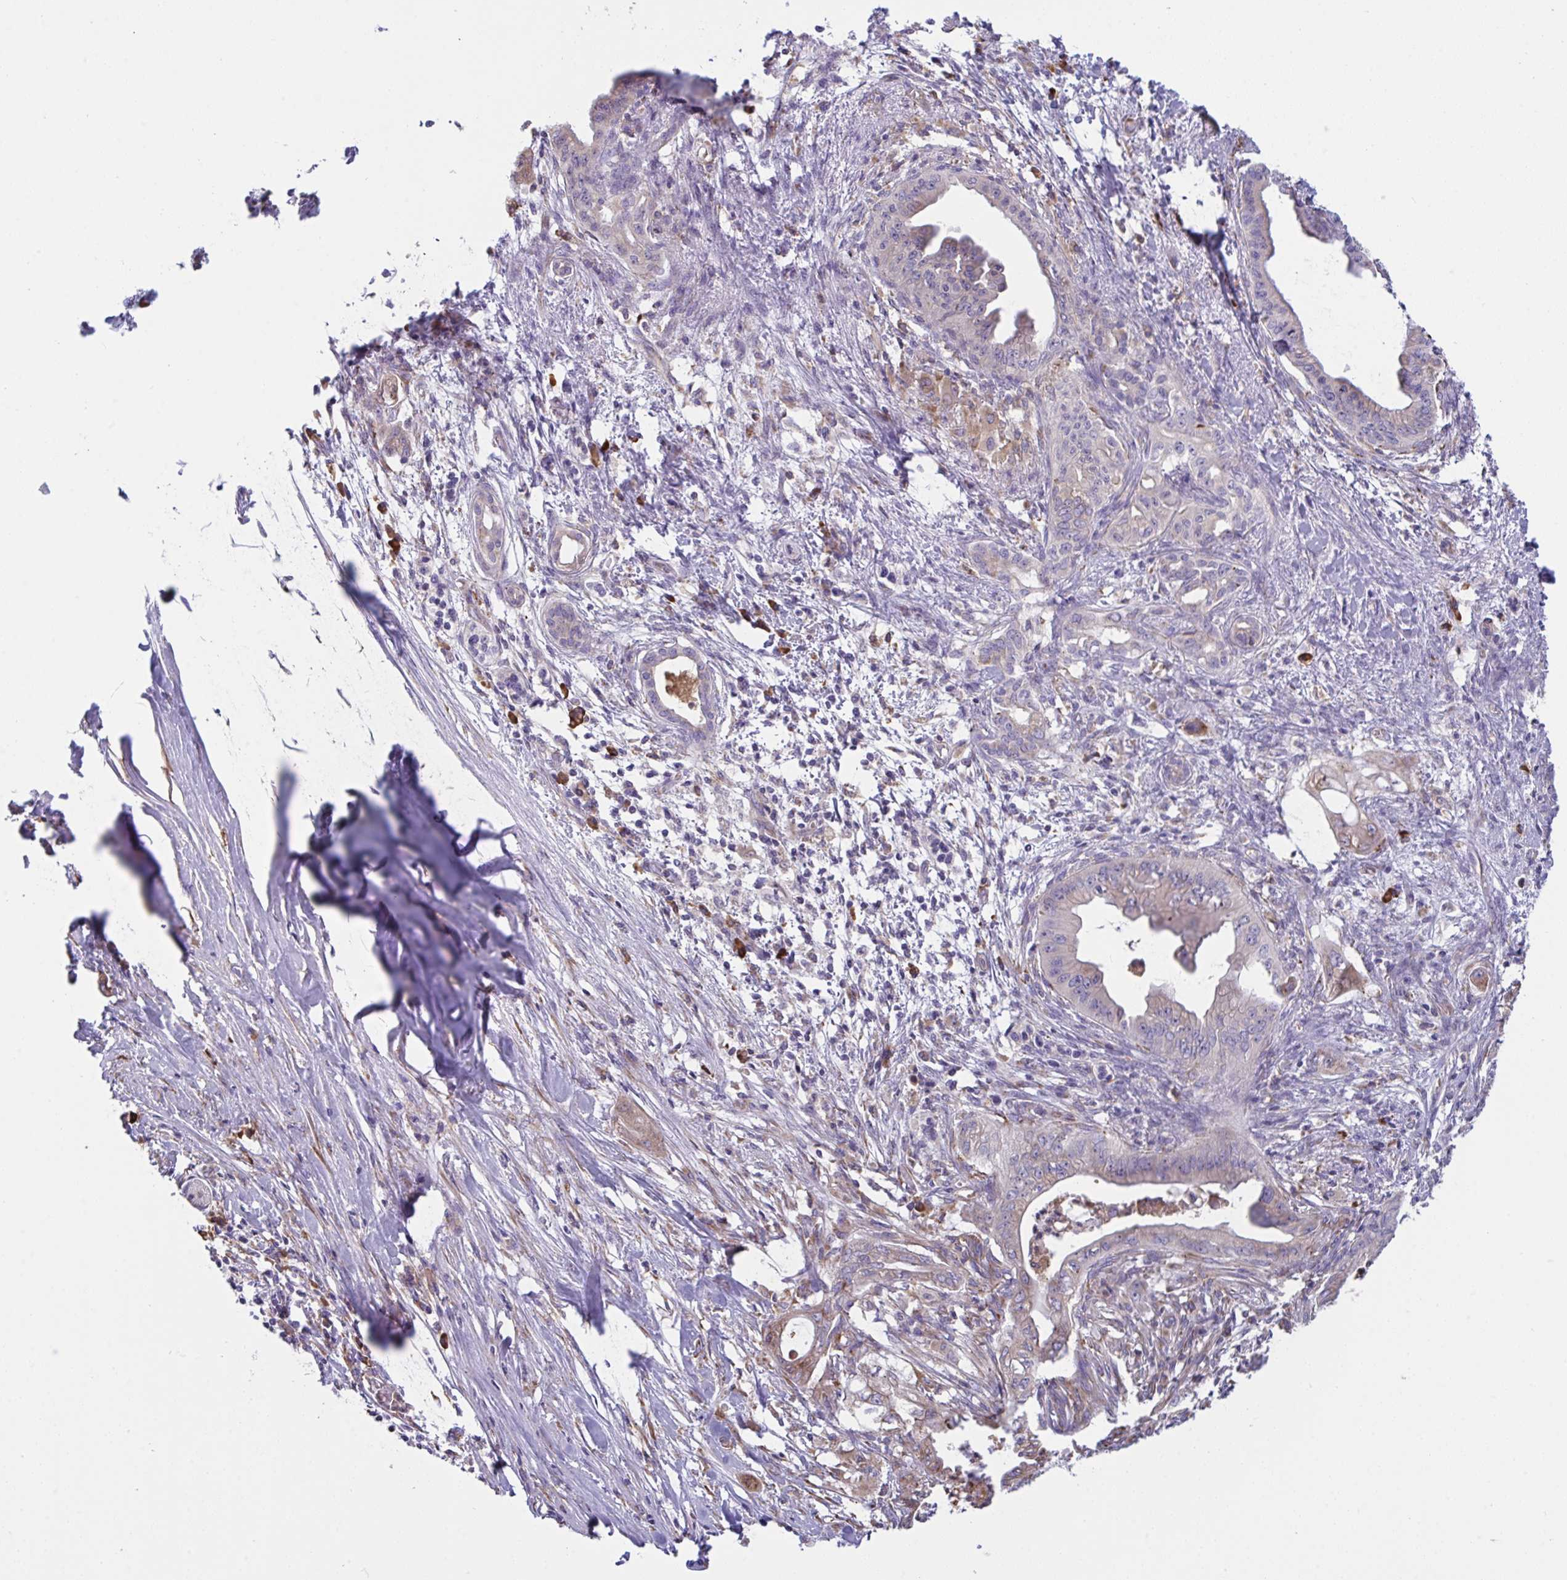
{"staining": {"intensity": "weak", "quantity": "<25%", "location": "cytoplasmic/membranous"}, "tissue": "pancreatic cancer", "cell_type": "Tumor cells", "image_type": "cancer", "snomed": [{"axis": "morphology", "description": "Adenocarcinoma, NOS"}, {"axis": "topography", "description": "Pancreas"}], "caption": "This is an immunohistochemistry image of human pancreatic cancer (adenocarcinoma). There is no staining in tumor cells.", "gene": "MYMK", "patient": {"sex": "male", "age": 58}}